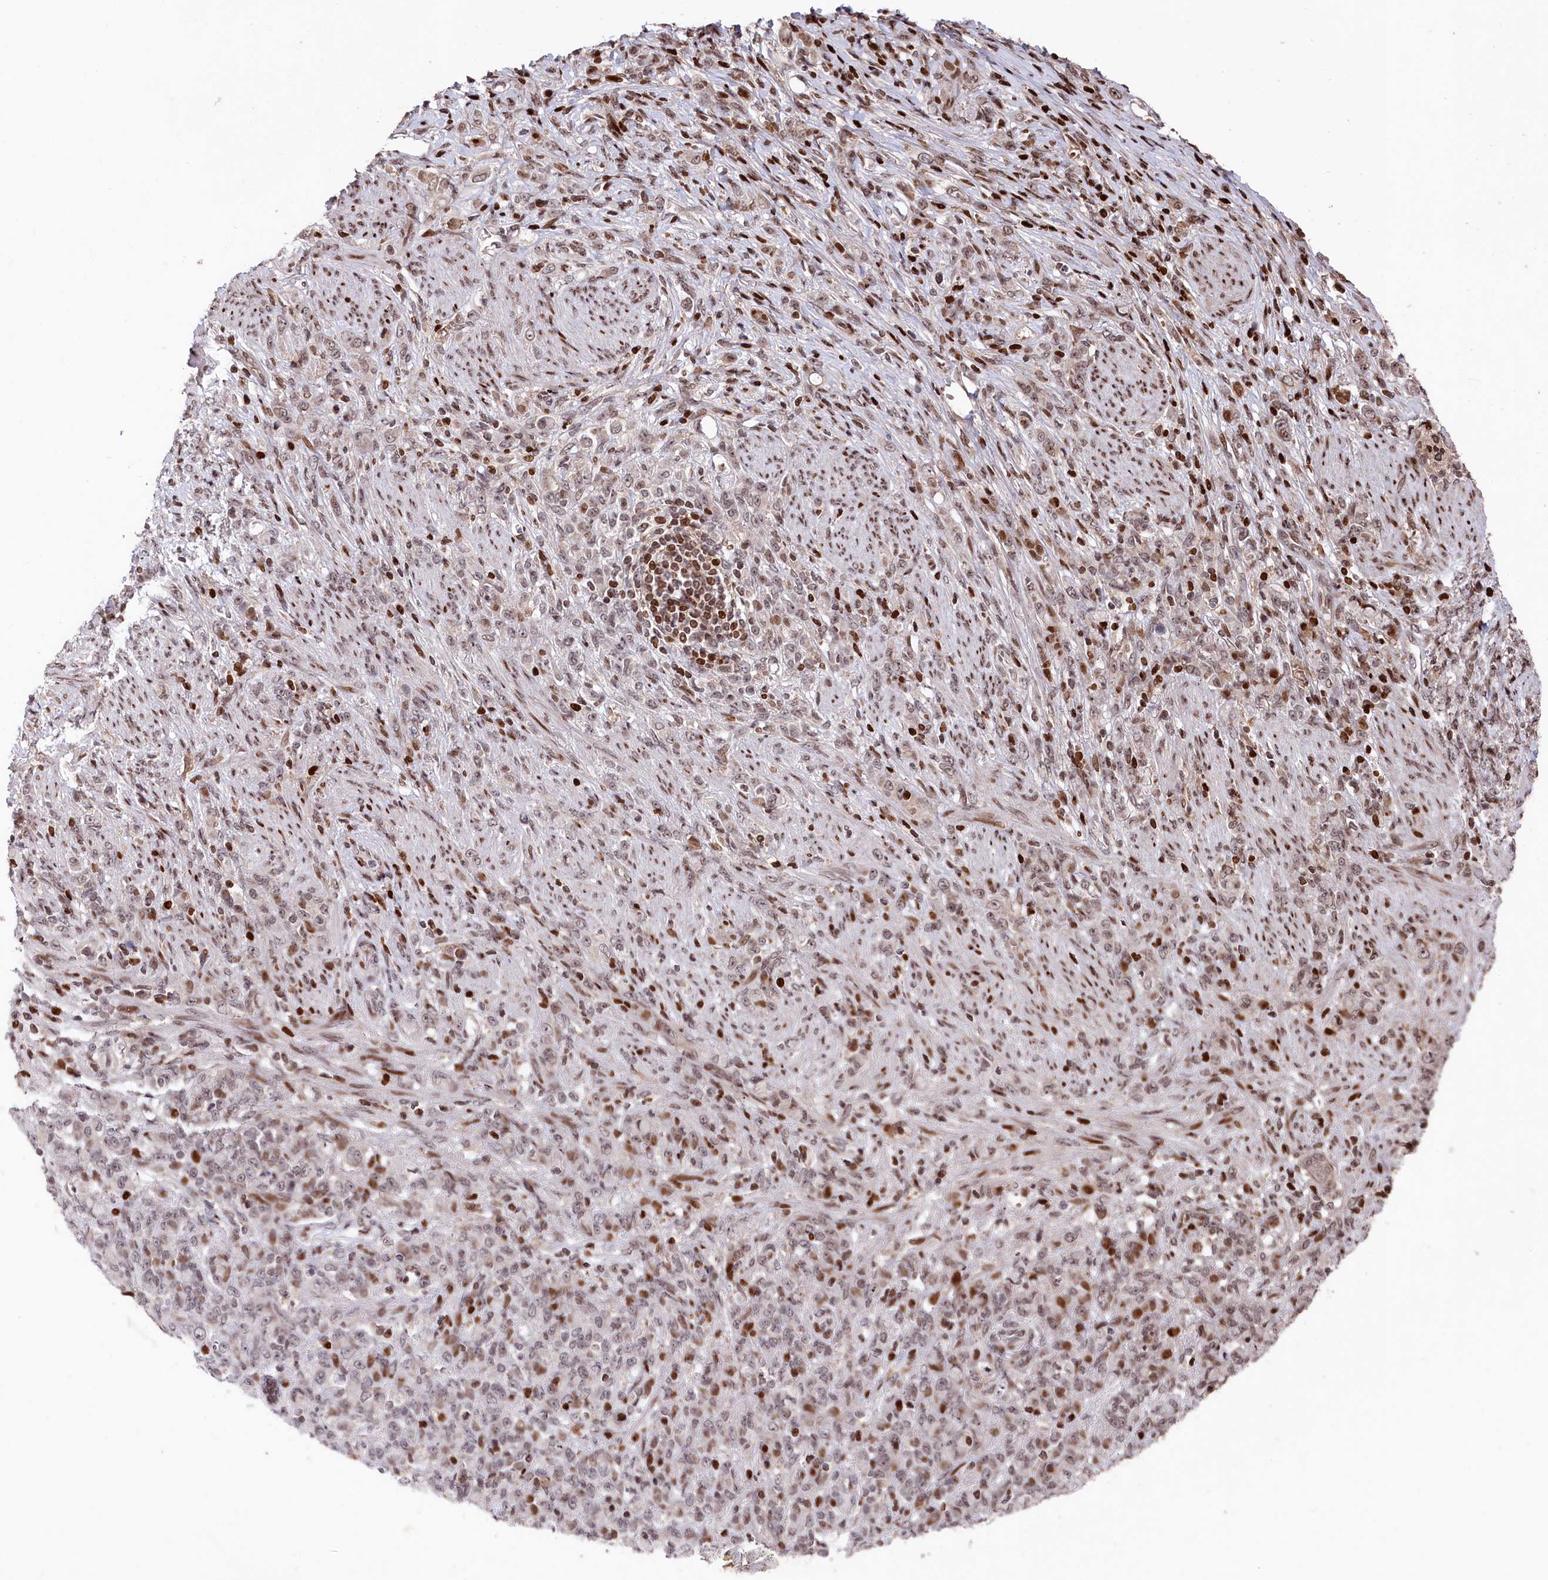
{"staining": {"intensity": "weak", "quantity": ">75%", "location": "nuclear"}, "tissue": "stomach cancer", "cell_type": "Tumor cells", "image_type": "cancer", "snomed": [{"axis": "morphology", "description": "Adenocarcinoma, NOS"}, {"axis": "topography", "description": "Stomach"}], "caption": "High-magnification brightfield microscopy of adenocarcinoma (stomach) stained with DAB (brown) and counterstained with hematoxylin (blue). tumor cells exhibit weak nuclear positivity is seen in approximately>75% of cells.", "gene": "MCF2L2", "patient": {"sex": "female", "age": 79}}